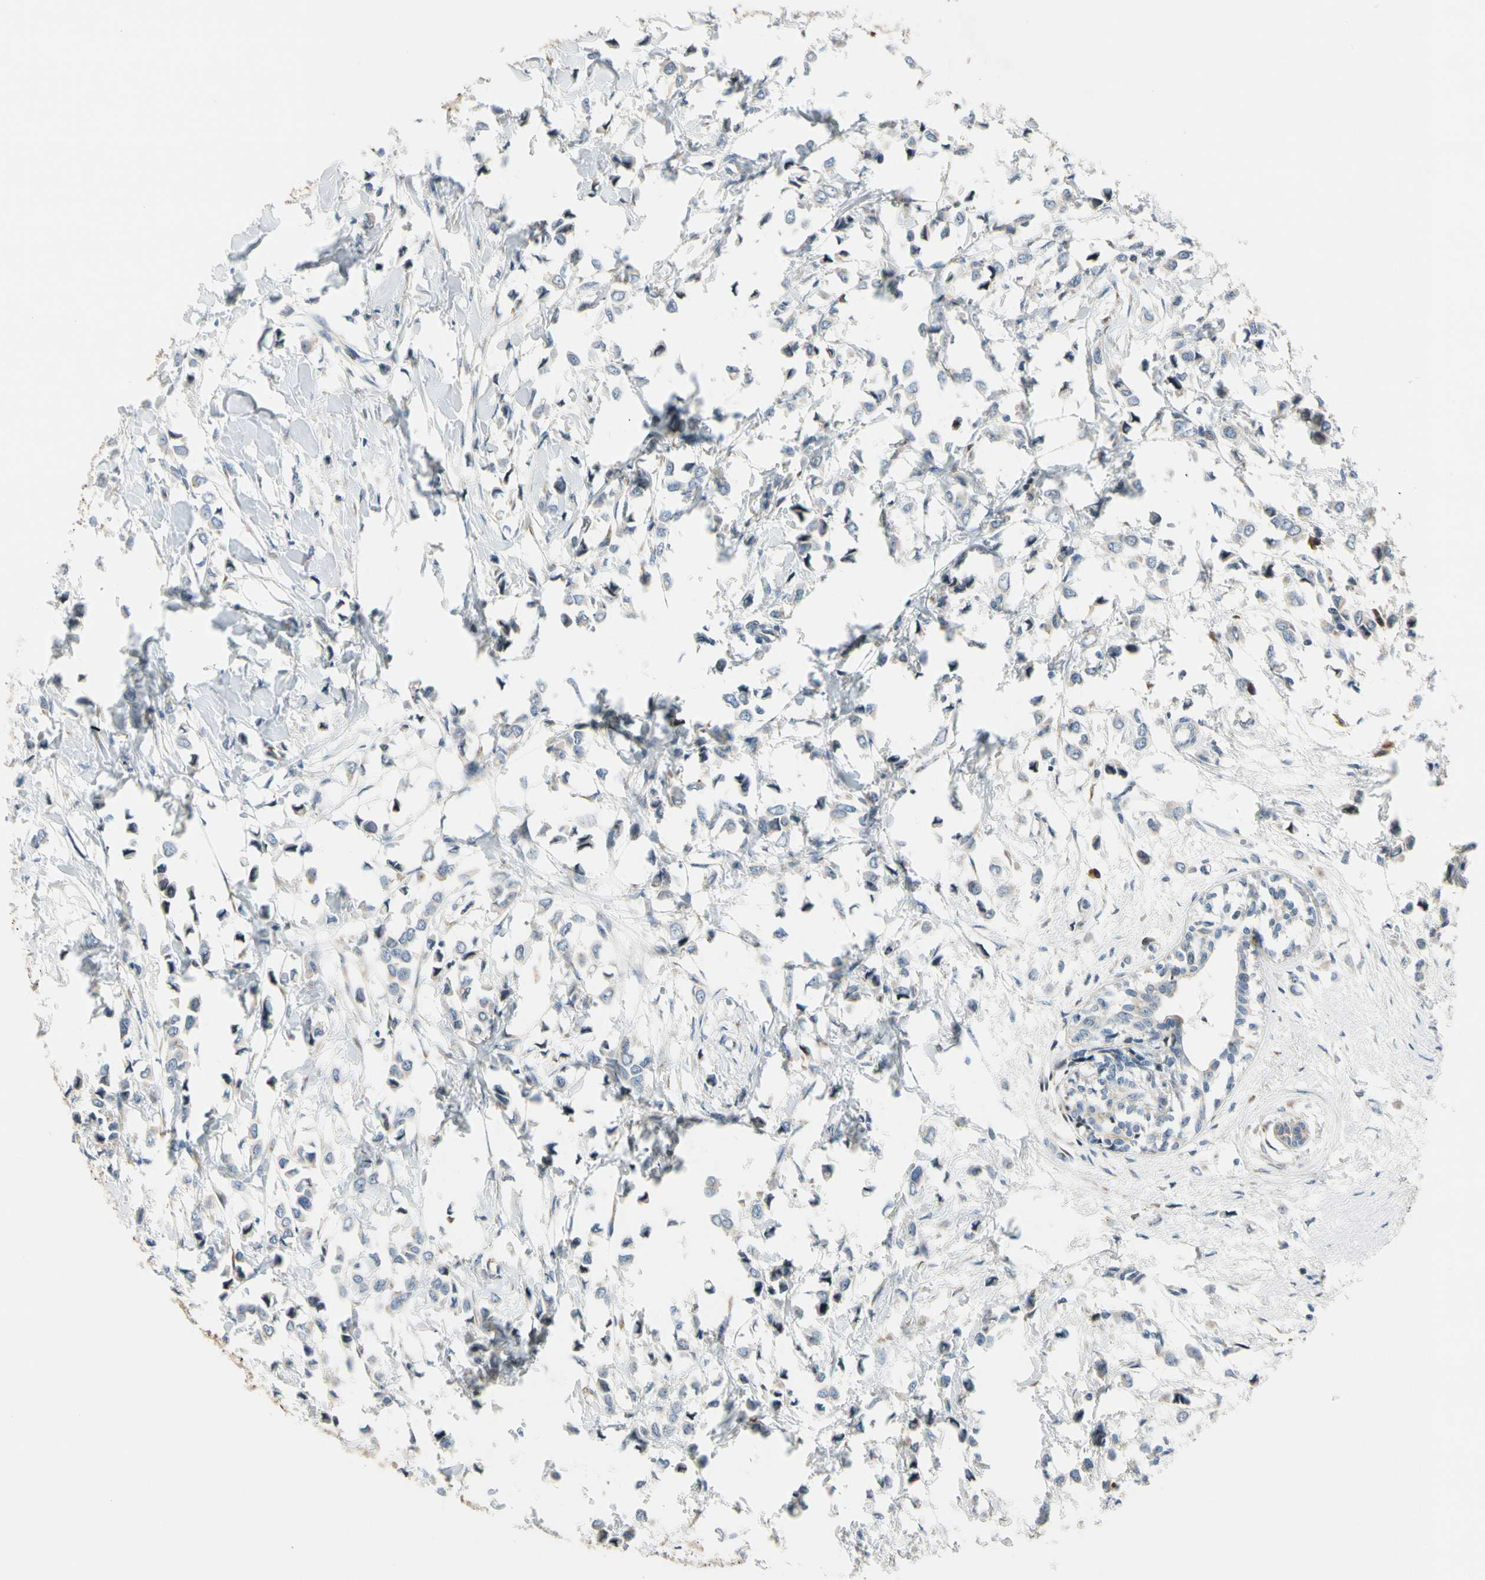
{"staining": {"intensity": "negative", "quantity": "none", "location": "none"}, "tissue": "breast cancer", "cell_type": "Tumor cells", "image_type": "cancer", "snomed": [{"axis": "morphology", "description": "Lobular carcinoma"}, {"axis": "topography", "description": "Breast"}], "caption": "Image shows no significant protein expression in tumor cells of breast cancer (lobular carcinoma). (Stains: DAB IHC with hematoxylin counter stain, Microscopy: brightfield microscopy at high magnification).", "gene": "NPDC1", "patient": {"sex": "female", "age": 51}}